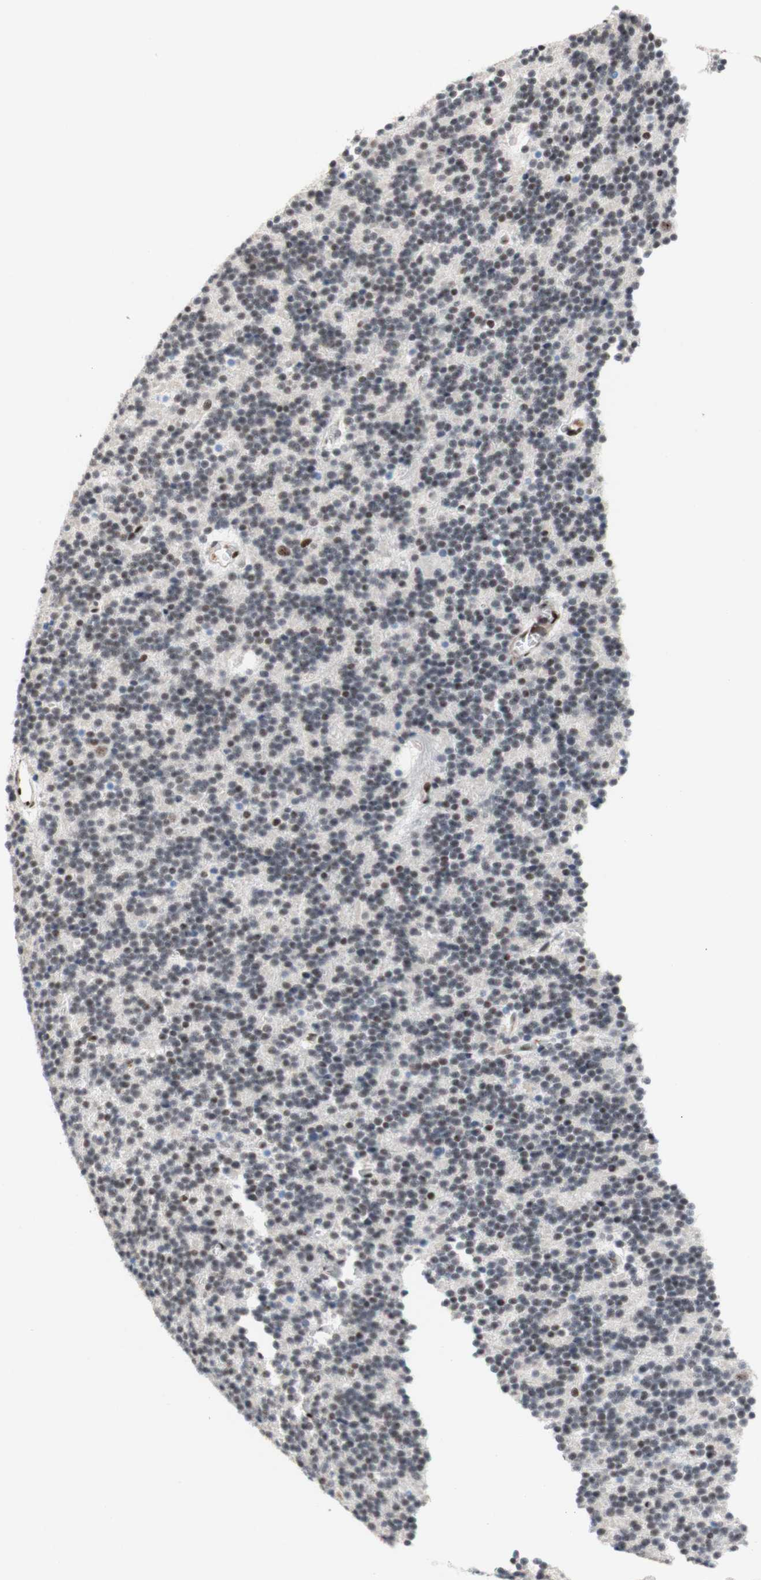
{"staining": {"intensity": "moderate", "quantity": "<25%", "location": "nuclear"}, "tissue": "cerebellum", "cell_type": "Cells in granular layer", "image_type": "normal", "snomed": [{"axis": "morphology", "description": "Normal tissue, NOS"}, {"axis": "topography", "description": "Cerebellum"}], "caption": "A high-resolution photomicrograph shows immunohistochemistry staining of benign cerebellum, which shows moderate nuclear expression in approximately <25% of cells in granular layer.", "gene": "TLE1", "patient": {"sex": "male", "age": 45}}